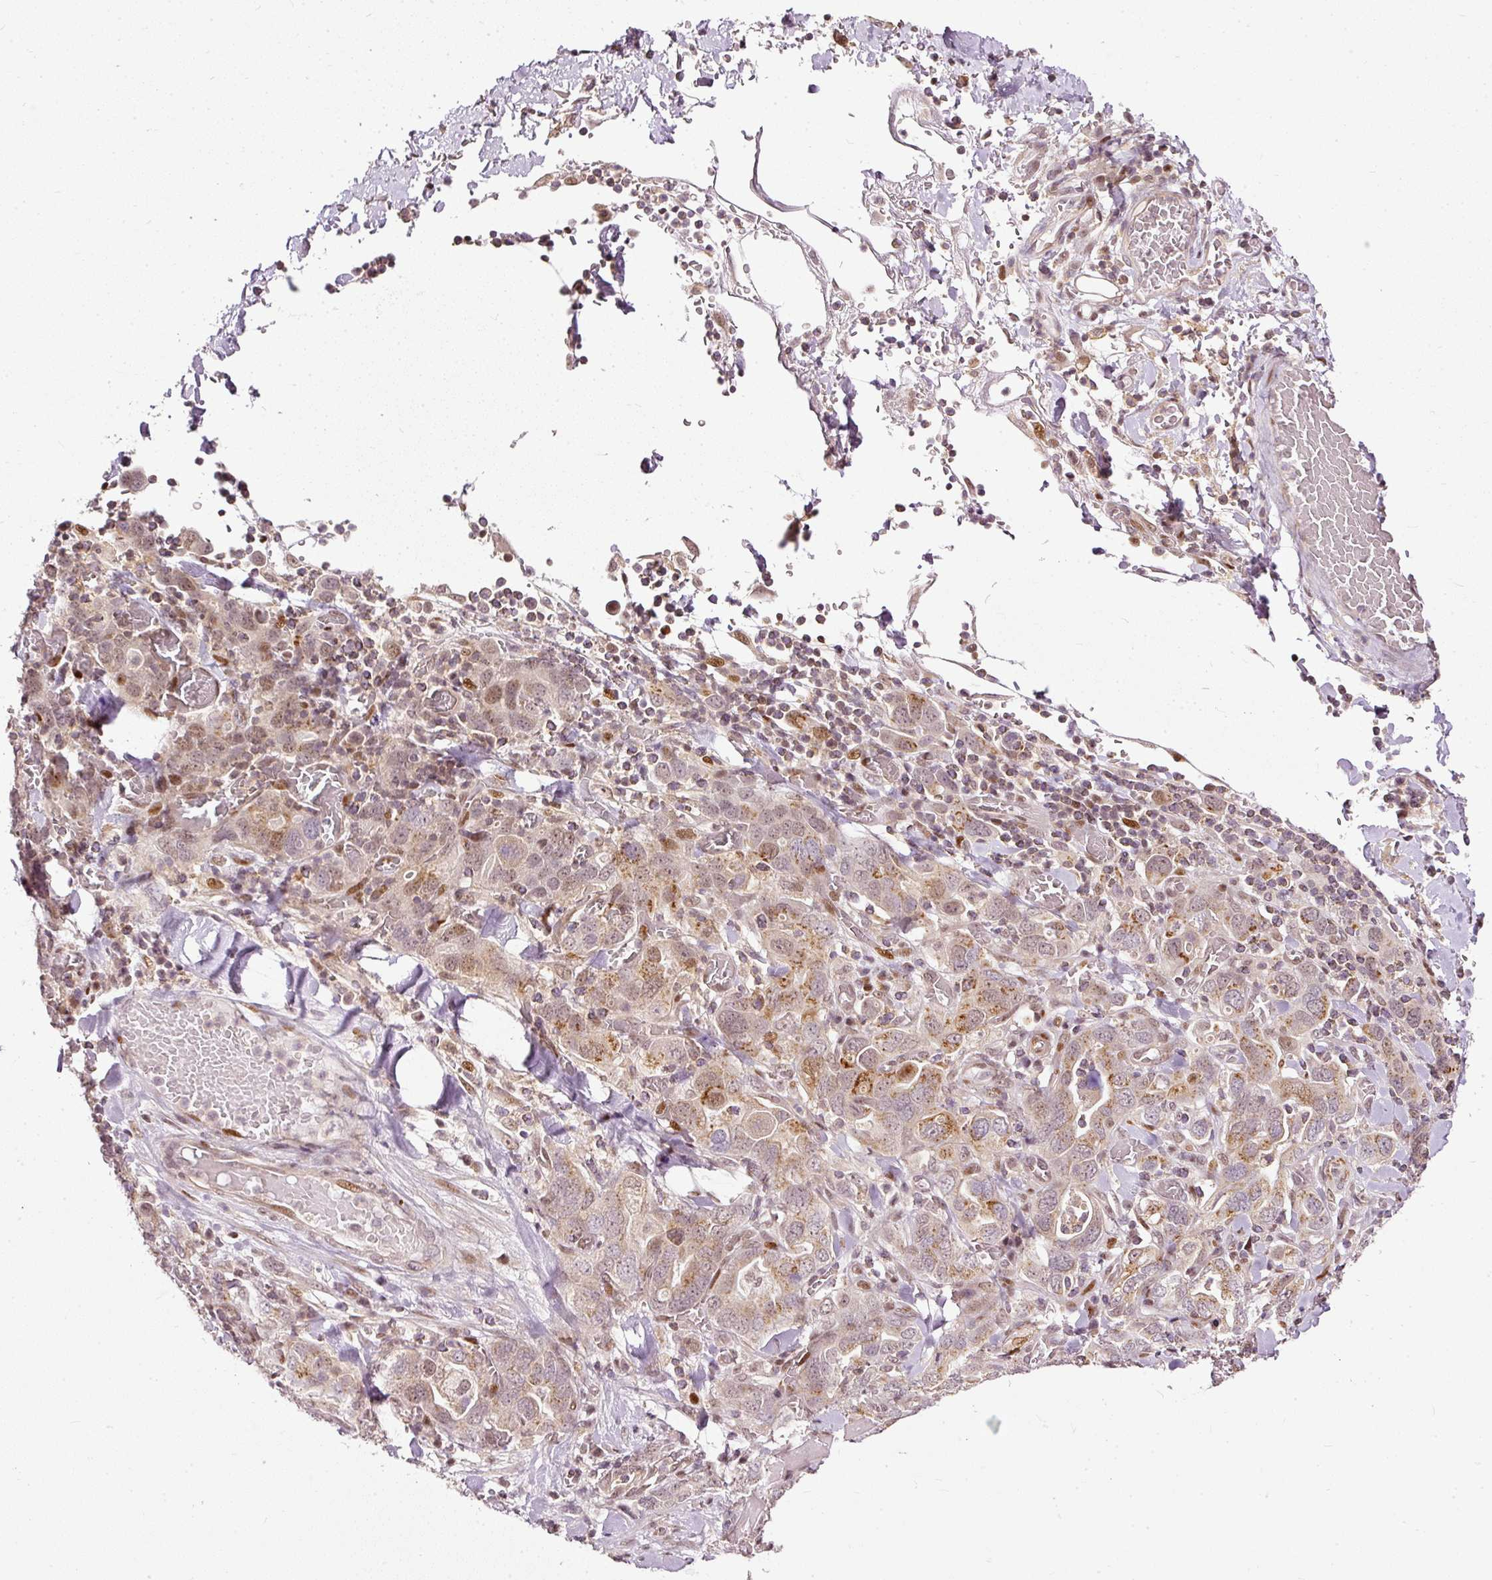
{"staining": {"intensity": "moderate", "quantity": ">75%", "location": "cytoplasmic/membranous"}, "tissue": "stomach cancer", "cell_type": "Tumor cells", "image_type": "cancer", "snomed": [{"axis": "morphology", "description": "Adenocarcinoma, NOS"}, {"axis": "topography", "description": "Stomach, upper"}, {"axis": "topography", "description": "Stomach"}], "caption": "This is a micrograph of immunohistochemistry (IHC) staining of adenocarcinoma (stomach), which shows moderate staining in the cytoplasmic/membranous of tumor cells.", "gene": "ZNF778", "patient": {"sex": "male", "age": 62}}